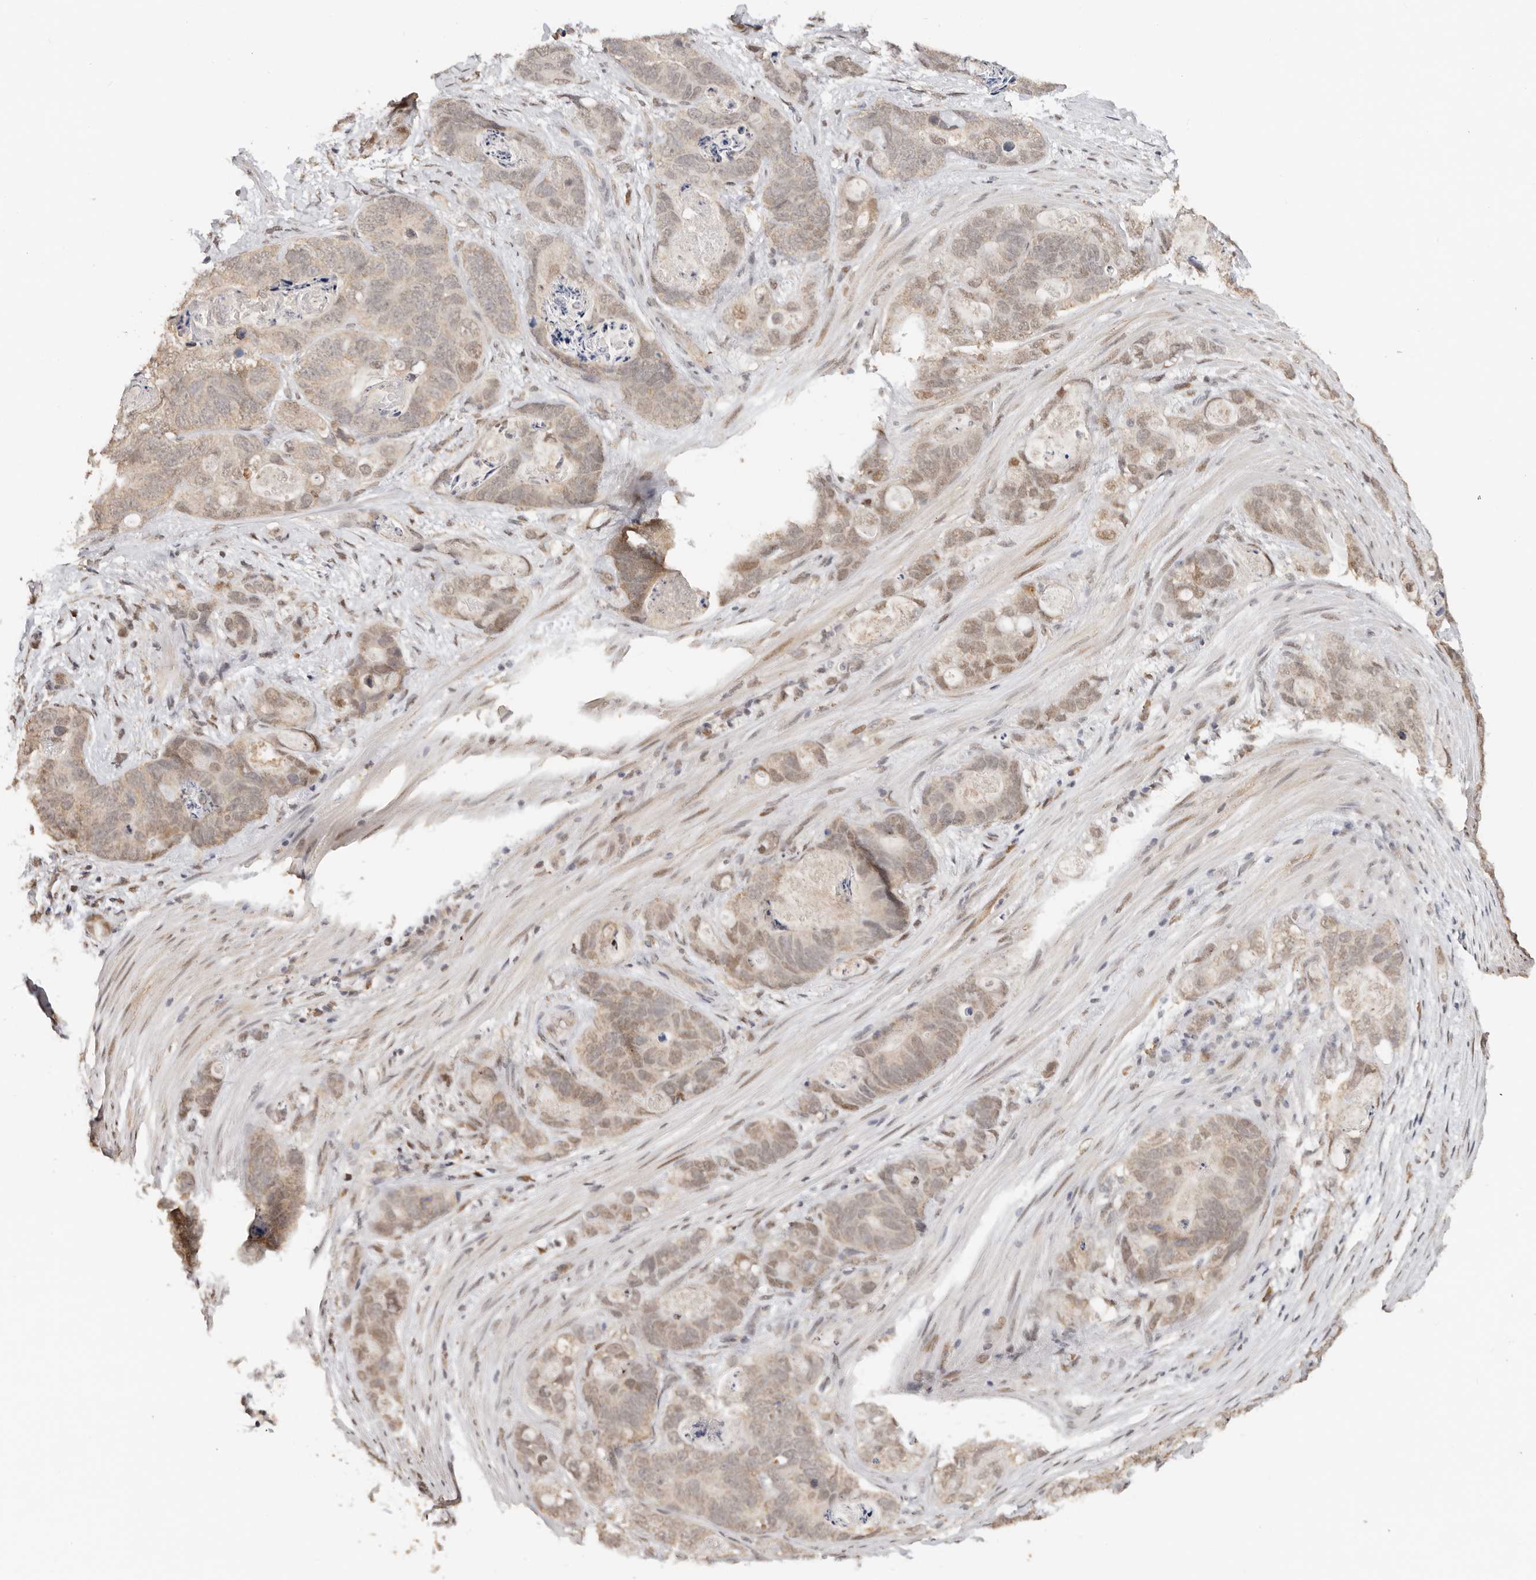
{"staining": {"intensity": "weak", "quantity": ">75%", "location": "cytoplasmic/membranous"}, "tissue": "stomach cancer", "cell_type": "Tumor cells", "image_type": "cancer", "snomed": [{"axis": "morphology", "description": "Normal tissue, NOS"}, {"axis": "morphology", "description": "Adenocarcinoma, NOS"}, {"axis": "topography", "description": "Stomach"}], "caption": "An image of human adenocarcinoma (stomach) stained for a protein shows weak cytoplasmic/membranous brown staining in tumor cells. (Brightfield microscopy of DAB IHC at high magnification).", "gene": "SEC14L1", "patient": {"sex": "female", "age": 89}}